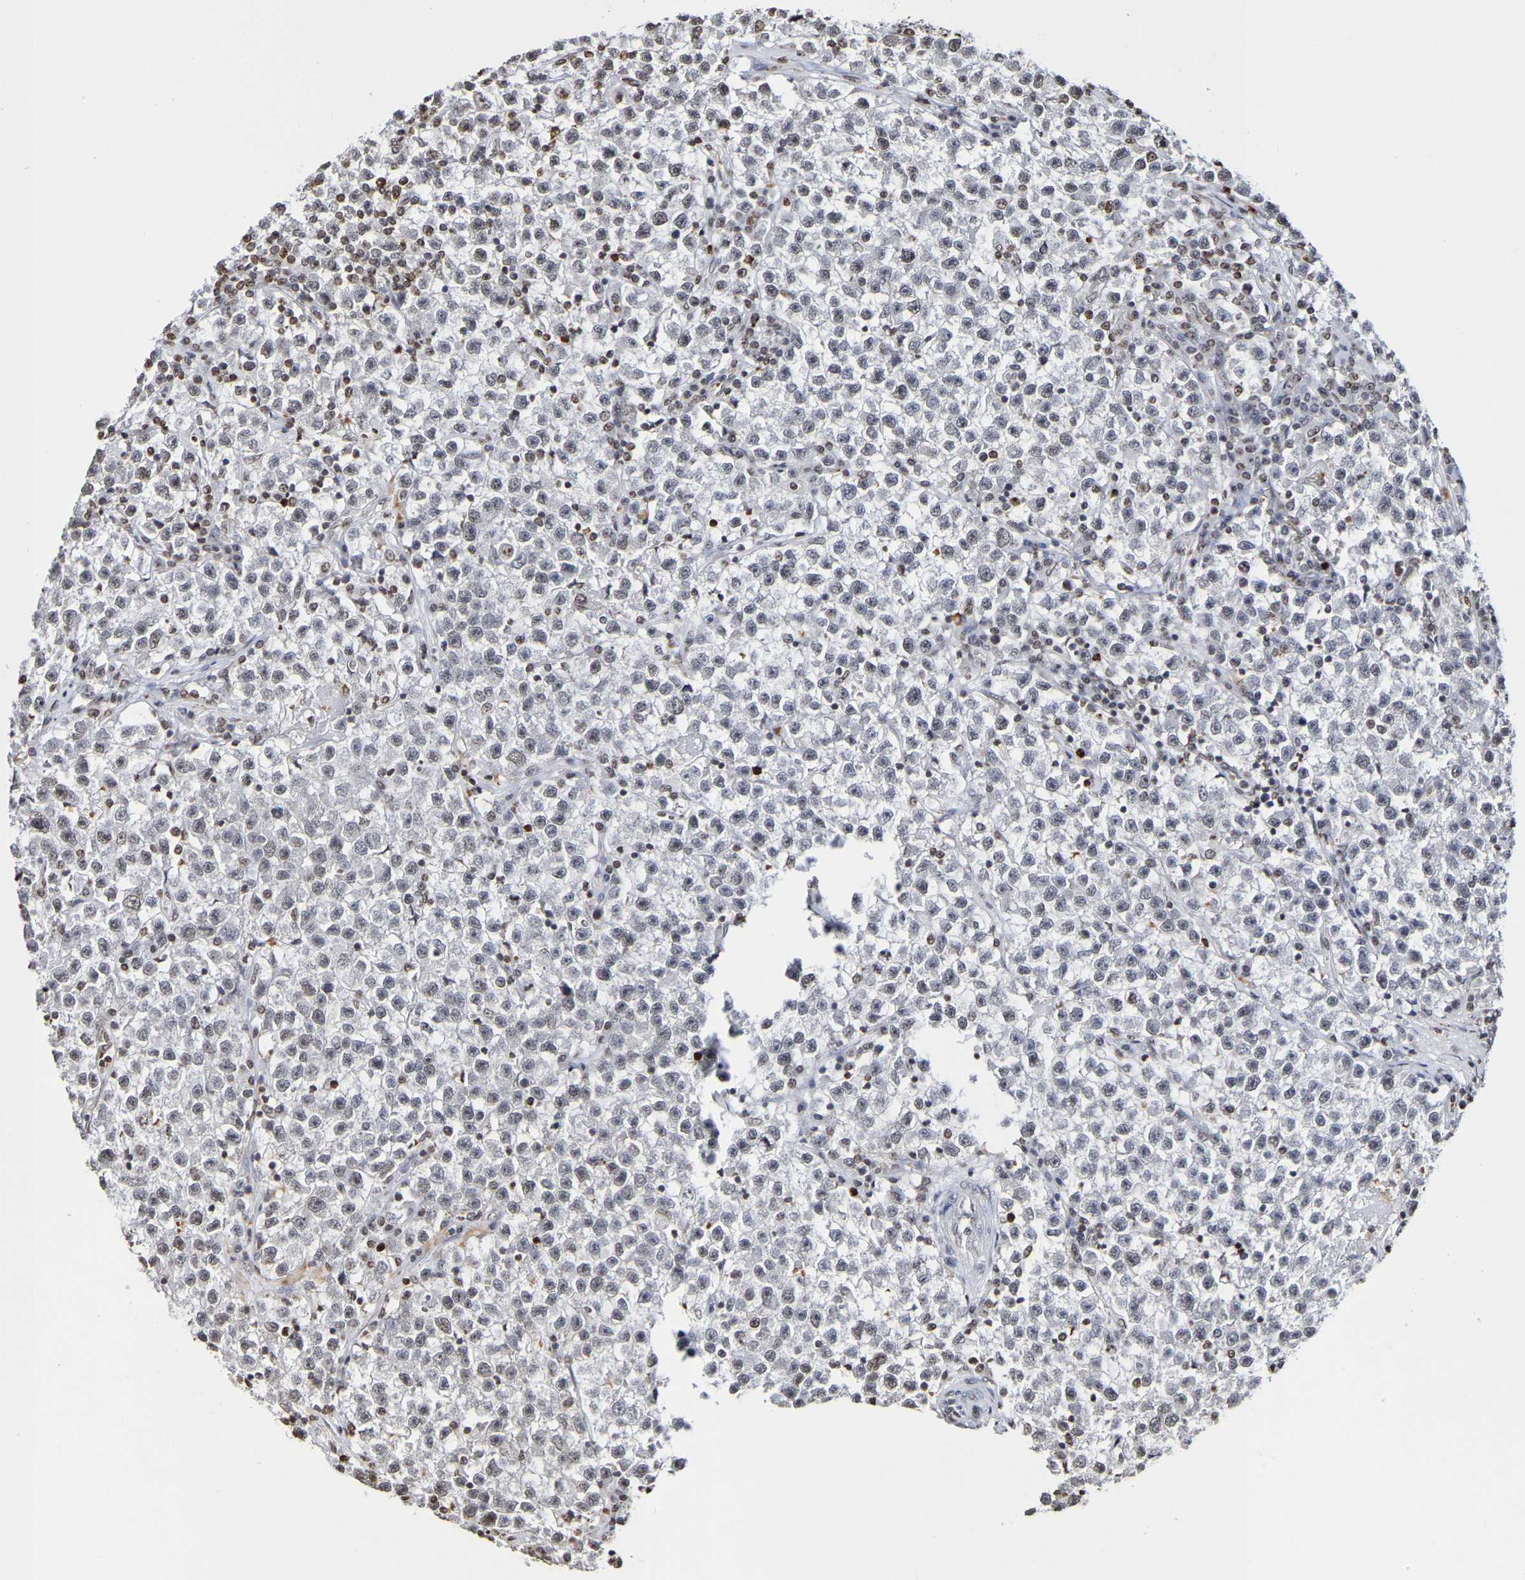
{"staining": {"intensity": "weak", "quantity": "<25%", "location": "nuclear"}, "tissue": "testis cancer", "cell_type": "Tumor cells", "image_type": "cancer", "snomed": [{"axis": "morphology", "description": "Seminoma, NOS"}, {"axis": "topography", "description": "Testis"}], "caption": "An image of human testis cancer is negative for staining in tumor cells.", "gene": "ATF4", "patient": {"sex": "male", "age": 22}}